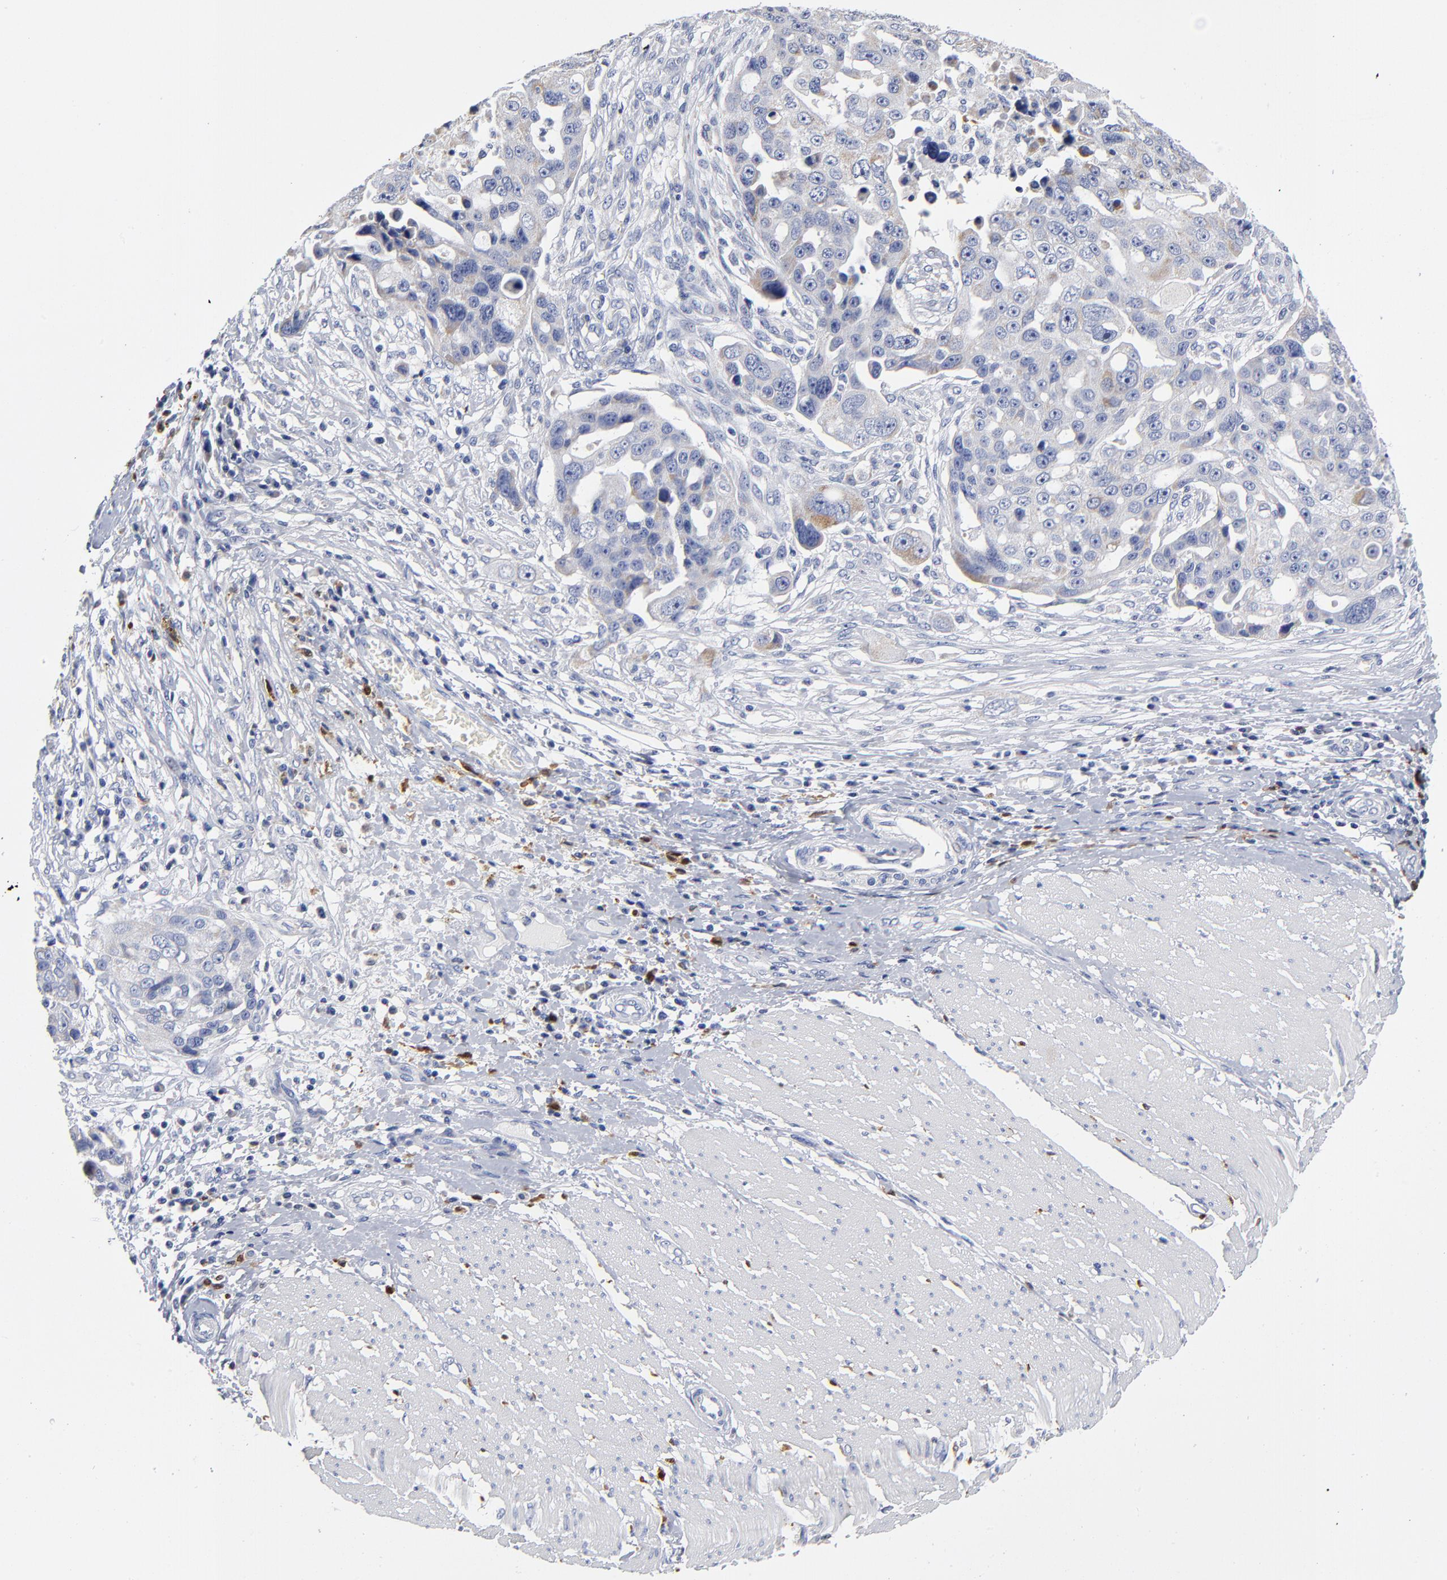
{"staining": {"intensity": "moderate", "quantity": "25%-75%", "location": "cytoplasmic/membranous"}, "tissue": "ovarian cancer", "cell_type": "Tumor cells", "image_type": "cancer", "snomed": [{"axis": "morphology", "description": "Carcinoma, endometroid"}, {"axis": "topography", "description": "Ovary"}], "caption": "Protein staining reveals moderate cytoplasmic/membranous expression in approximately 25%-75% of tumor cells in ovarian cancer.", "gene": "PTP4A1", "patient": {"sex": "female", "age": 75}}